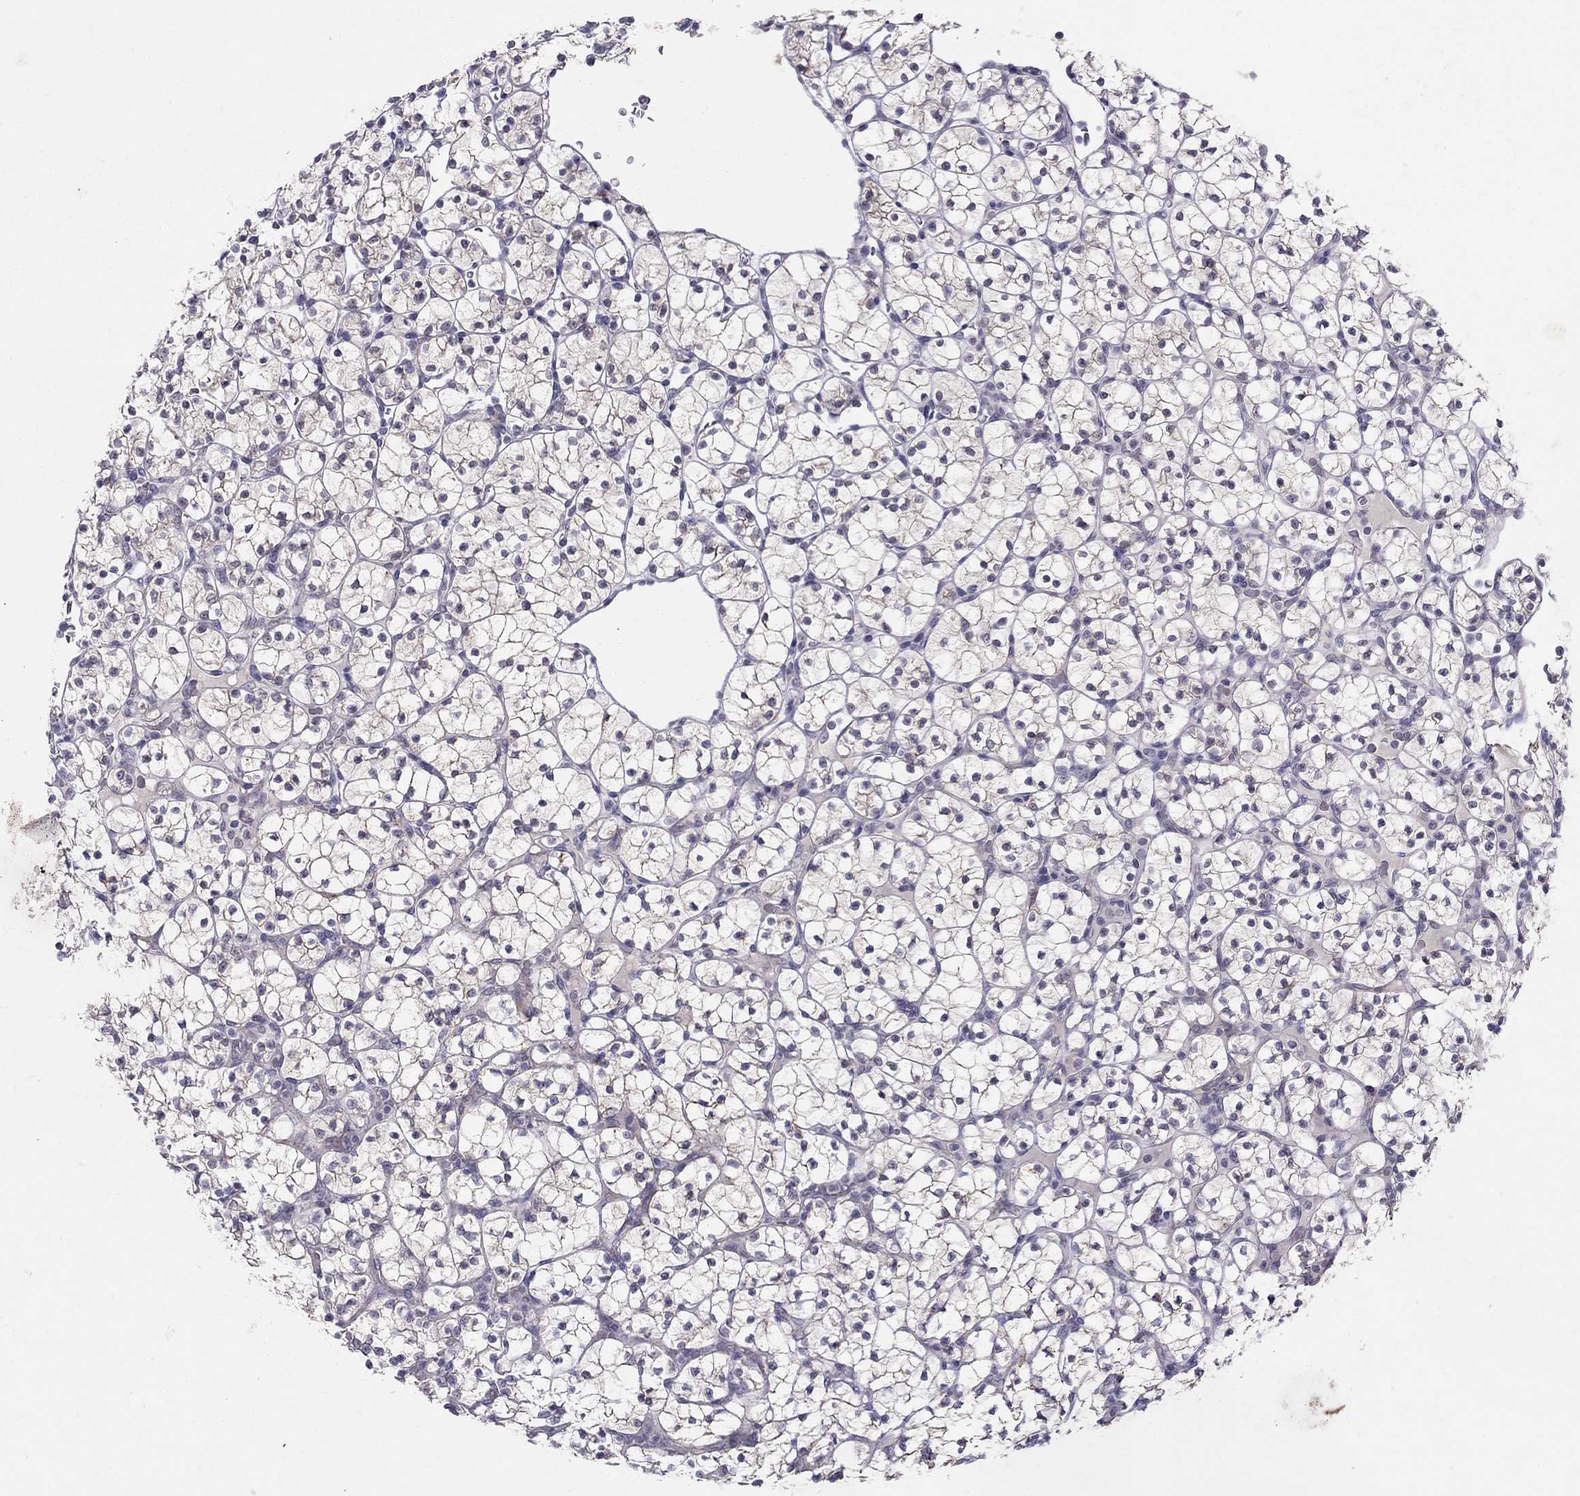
{"staining": {"intensity": "negative", "quantity": "none", "location": "none"}, "tissue": "renal cancer", "cell_type": "Tumor cells", "image_type": "cancer", "snomed": [{"axis": "morphology", "description": "Adenocarcinoma, NOS"}, {"axis": "topography", "description": "Kidney"}], "caption": "Tumor cells show no significant staining in renal cancer.", "gene": "MYO3B", "patient": {"sex": "female", "age": 89}}